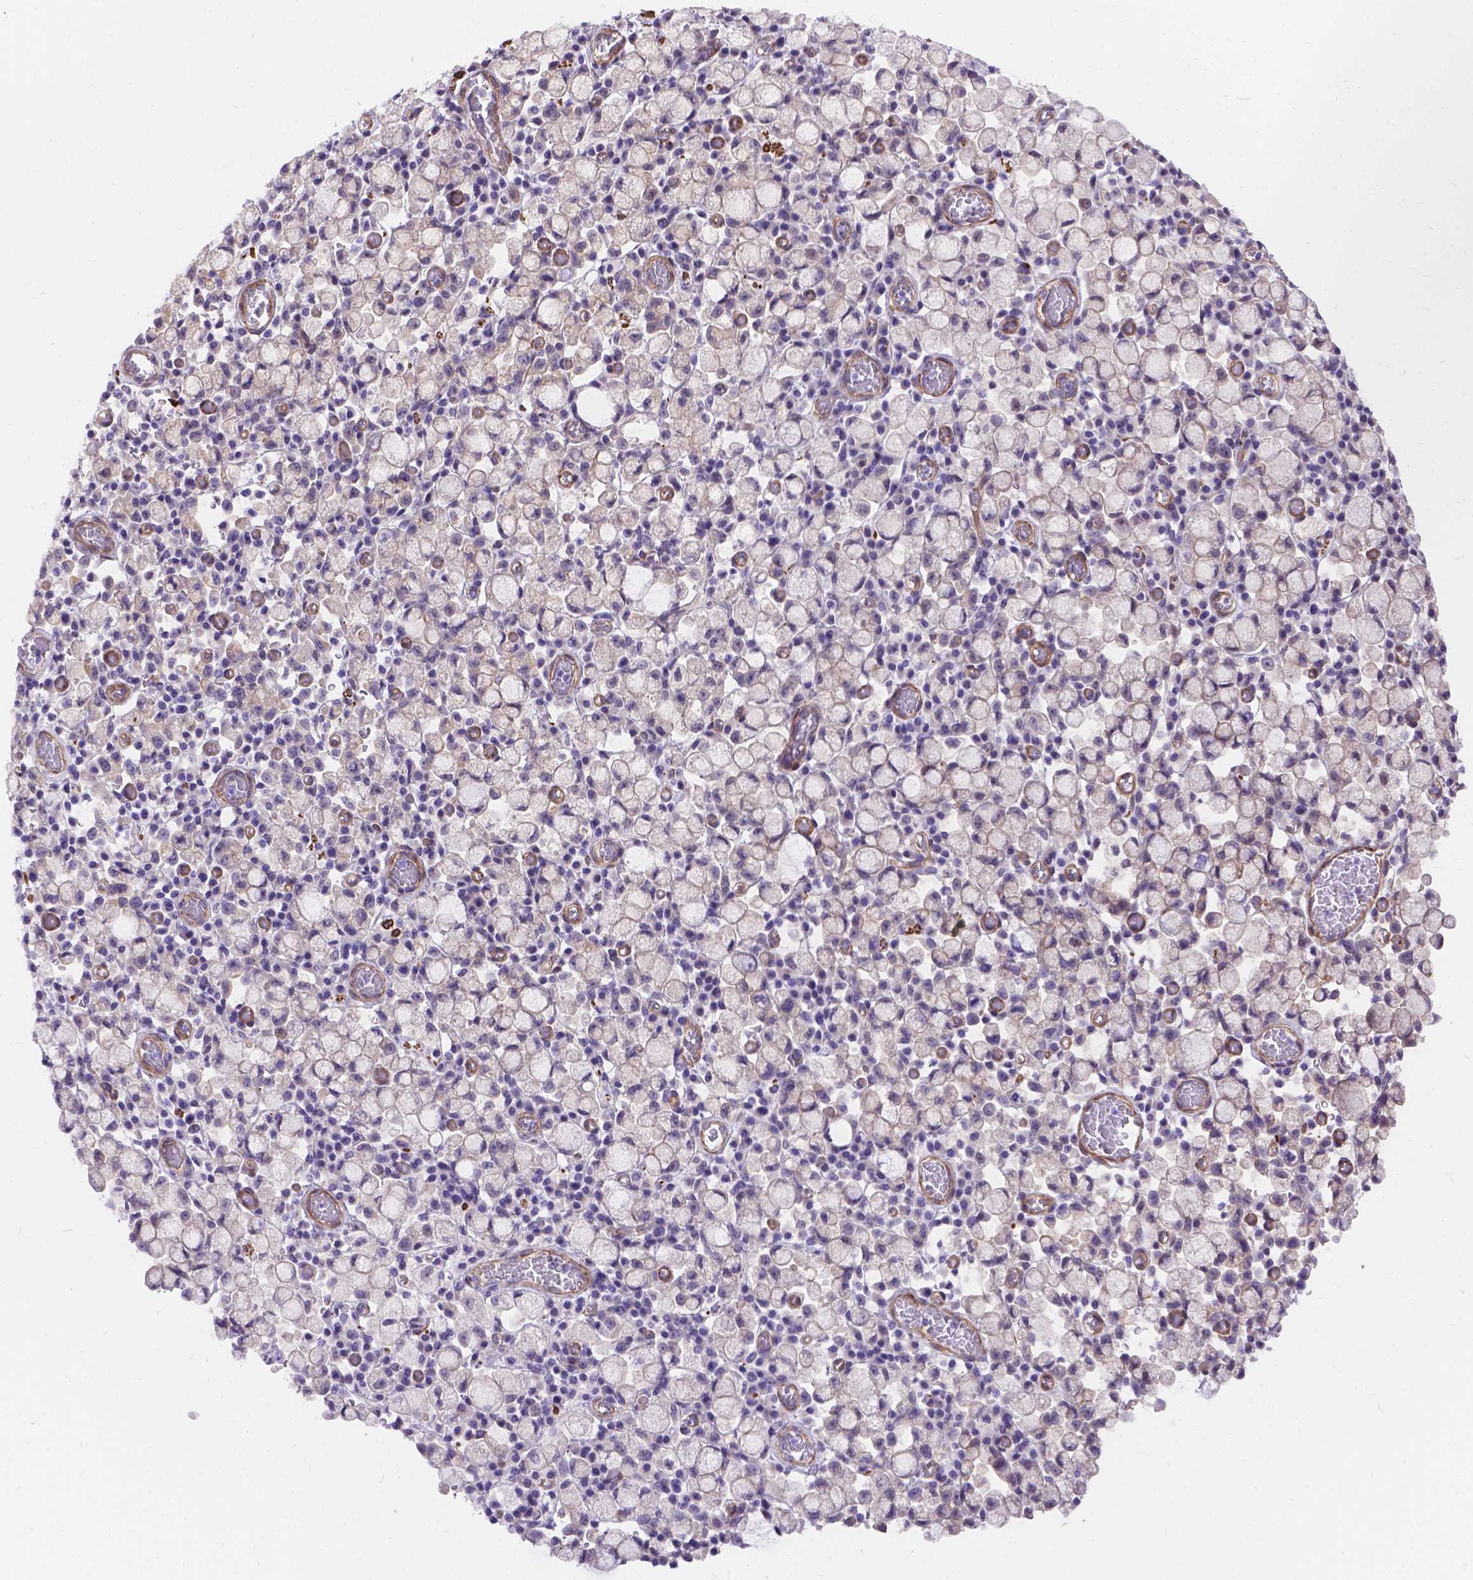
{"staining": {"intensity": "negative", "quantity": "none", "location": "none"}, "tissue": "stomach cancer", "cell_type": "Tumor cells", "image_type": "cancer", "snomed": [{"axis": "morphology", "description": "Adenocarcinoma, NOS"}, {"axis": "topography", "description": "Stomach"}], "caption": "Tumor cells show no significant protein positivity in stomach cancer.", "gene": "PALS1", "patient": {"sex": "male", "age": 58}}